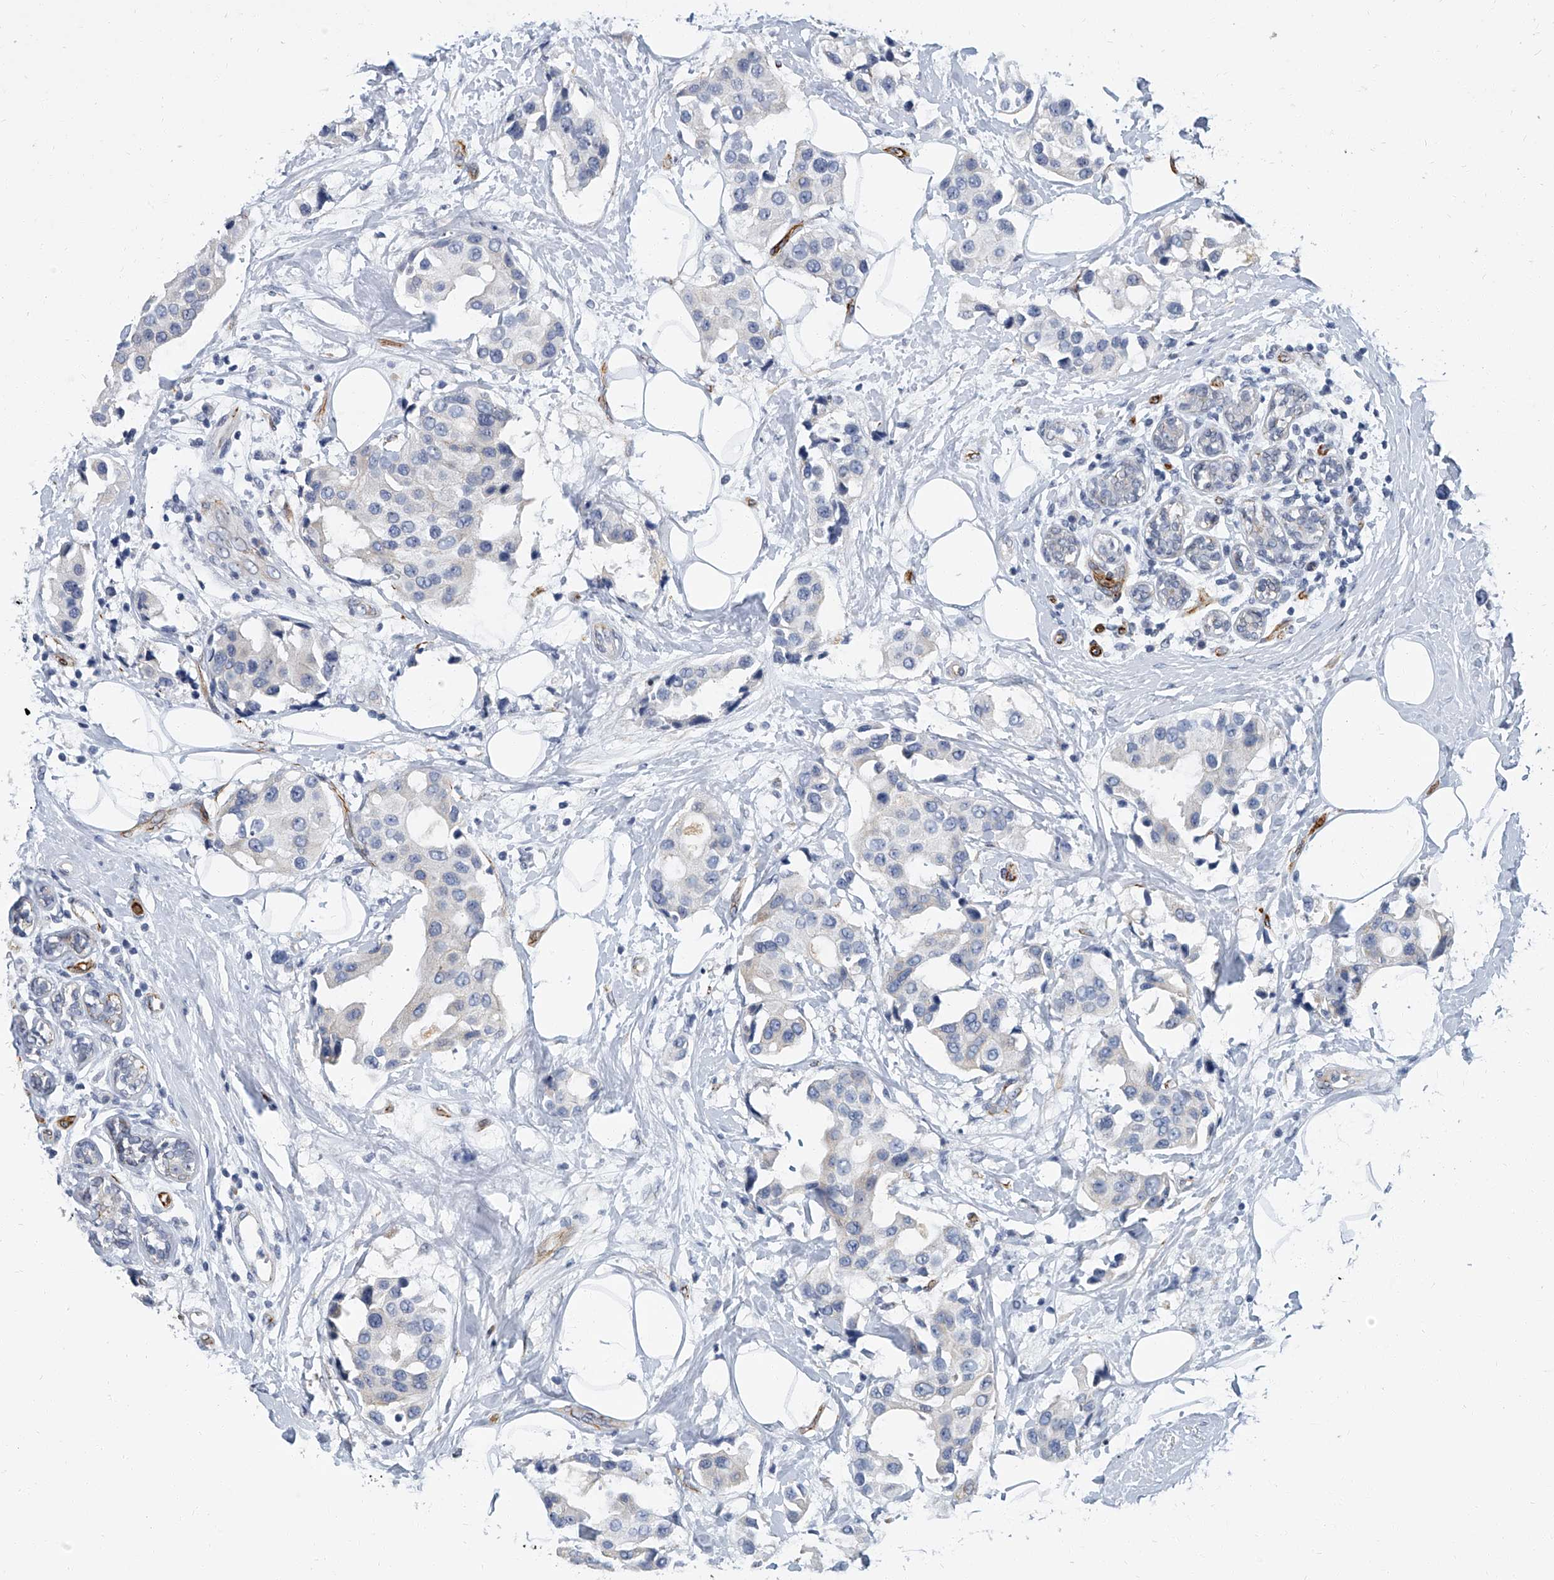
{"staining": {"intensity": "negative", "quantity": "none", "location": "none"}, "tissue": "breast cancer", "cell_type": "Tumor cells", "image_type": "cancer", "snomed": [{"axis": "morphology", "description": "Normal tissue, NOS"}, {"axis": "morphology", "description": "Duct carcinoma"}, {"axis": "topography", "description": "Breast"}], "caption": "Photomicrograph shows no significant protein staining in tumor cells of breast invasive ductal carcinoma.", "gene": "KIRREL1", "patient": {"sex": "female", "age": 39}}